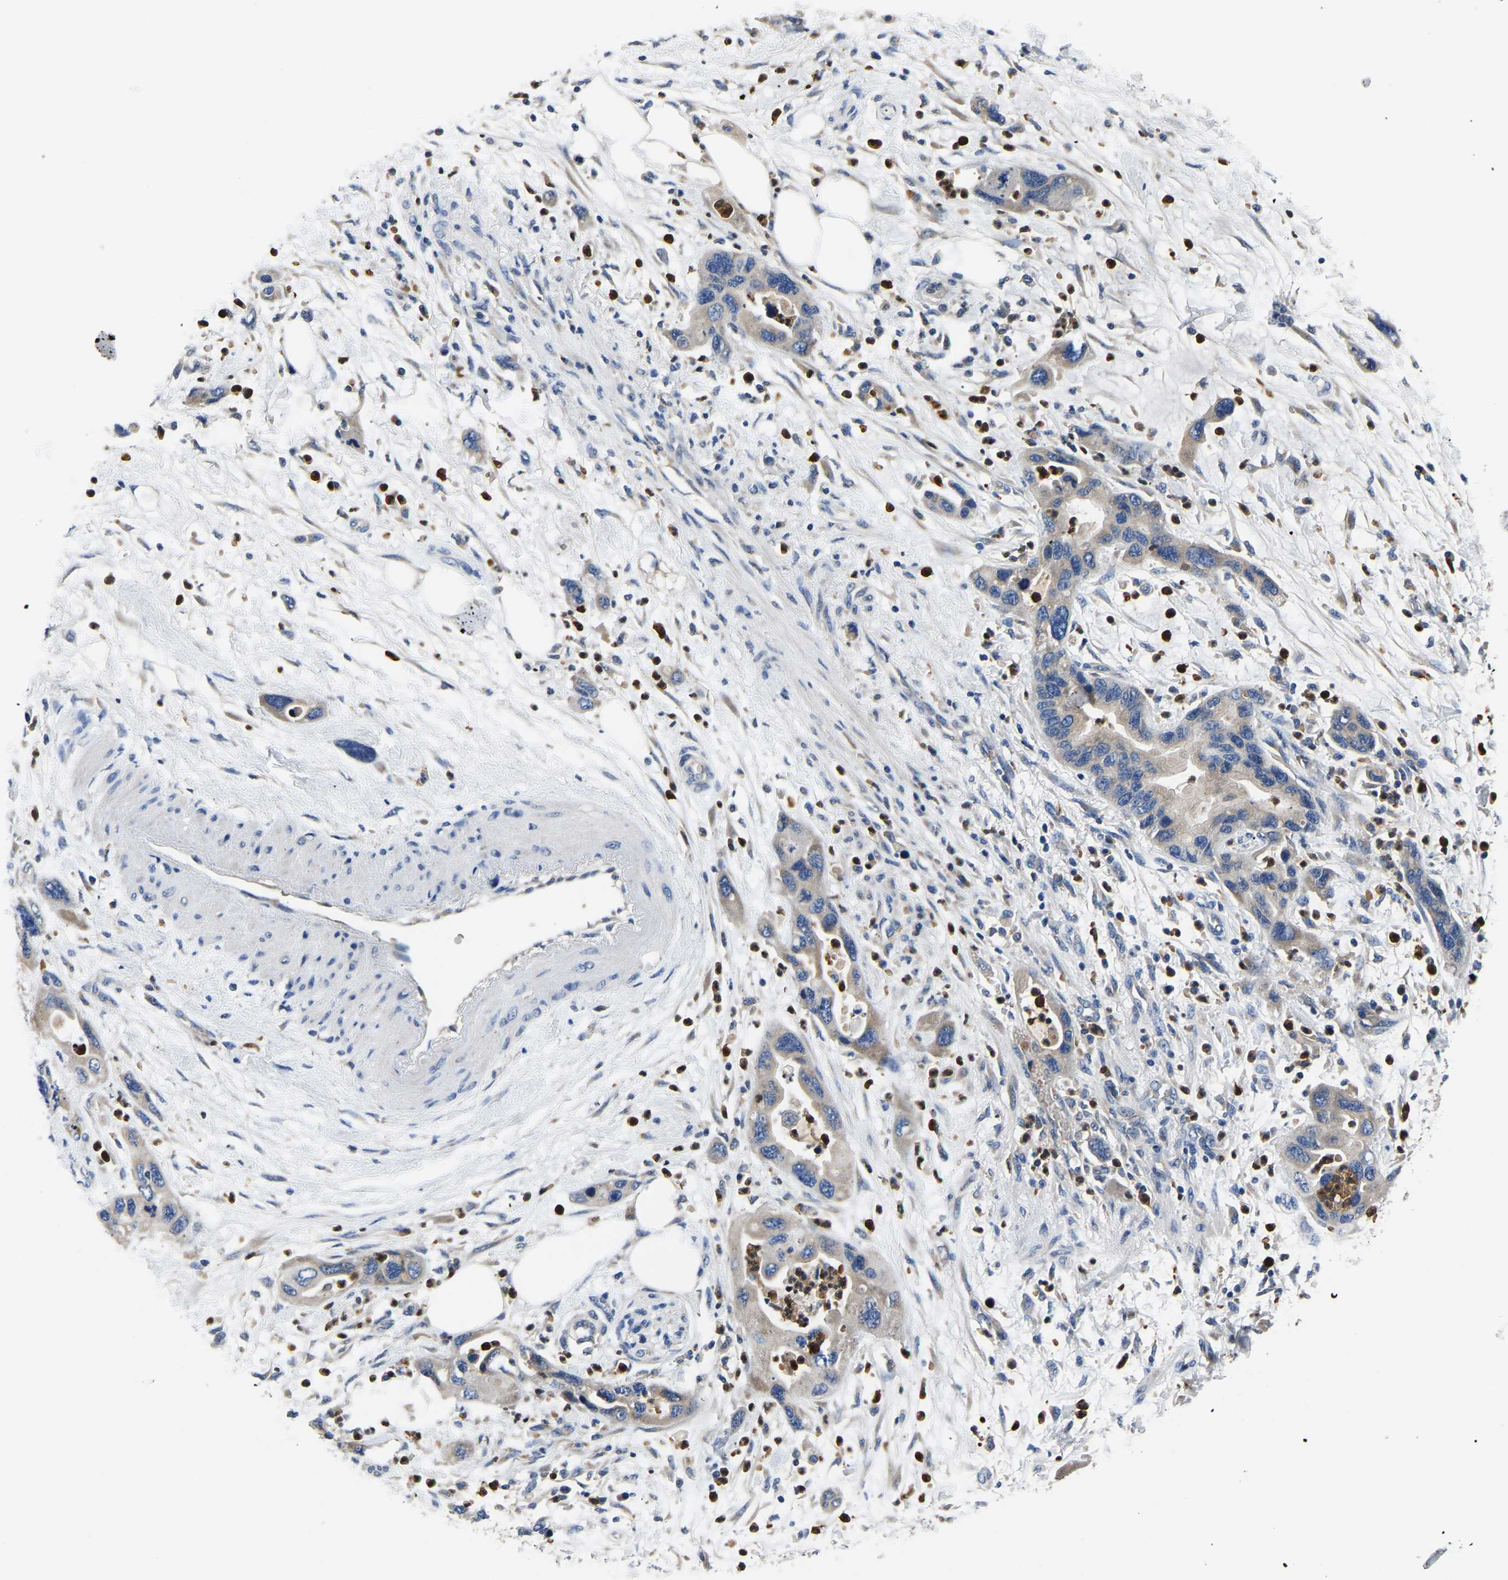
{"staining": {"intensity": "negative", "quantity": "none", "location": "none"}, "tissue": "pancreatic cancer", "cell_type": "Tumor cells", "image_type": "cancer", "snomed": [{"axis": "morphology", "description": "Normal tissue, NOS"}, {"axis": "morphology", "description": "Adenocarcinoma, NOS"}, {"axis": "topography", "description": "Pancreas"}], "caption": "IHC of adenocarcinoma (pancreatic) reveals no staining in tumor cells.", "gene": "TOR1B", "patient": {"sex": "female", "age": 71}}